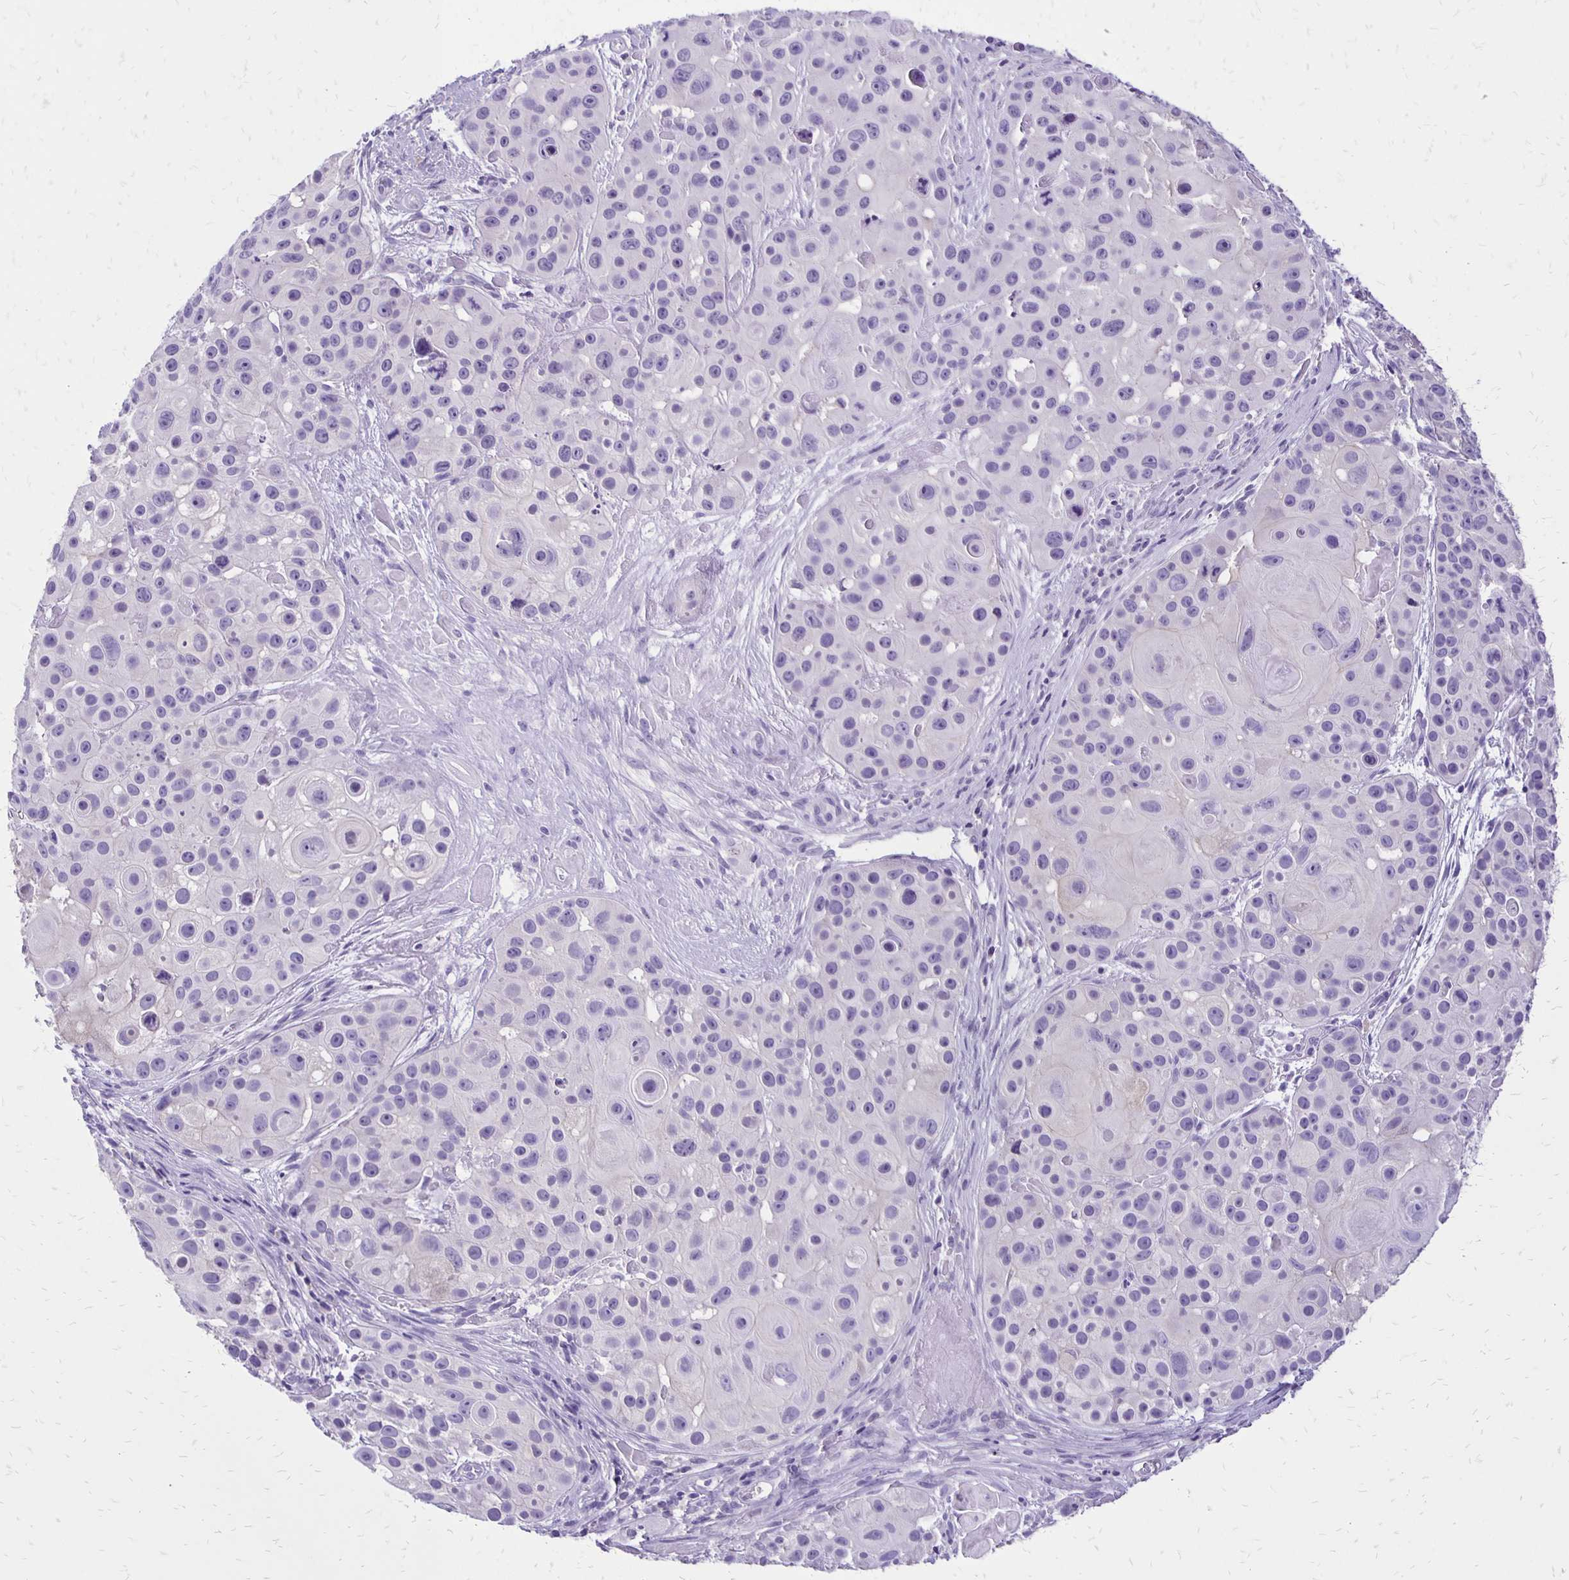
{"staining": {"intensity": "negative", "quantity": "none", "location": "none"}, "tissue": "skin cancer", "cell_type": "Tumor cells", "image_type": "cancer", "snomed": [{"axis": "morphology", "description": "Squamous cell carcinoma, NOS"}, {"axis": "topography", "description": "Skin"}], "caption": "Tumor cells are negative for brown protein staining in skin cancer (squamous cell carcinoma). Nuclei are stained in blue.", "gene": "ANKRD45", "patient": {"sex": "male", "age": 92}}